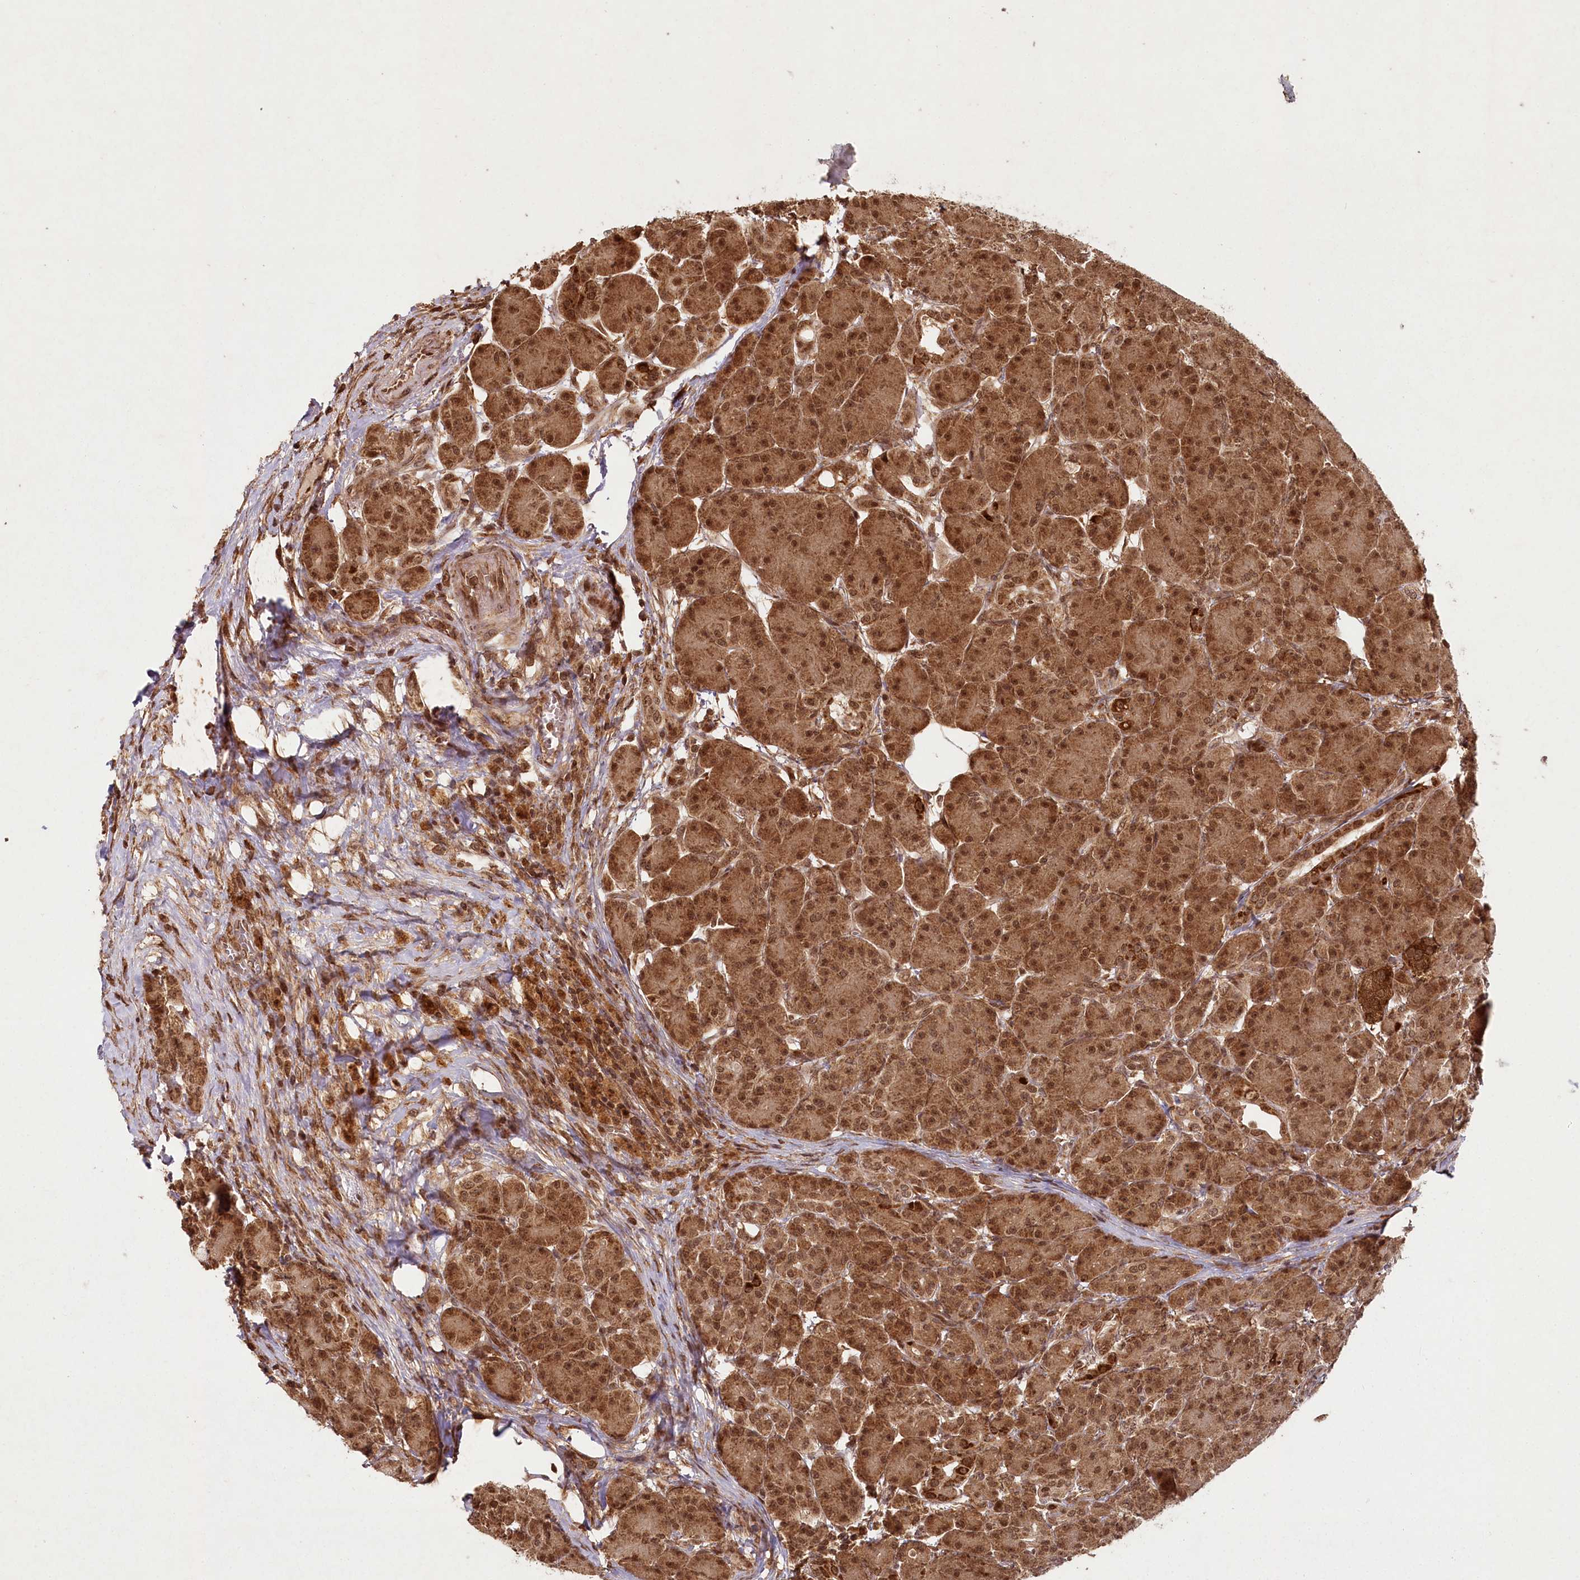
{"staining": {"intensity": "strong", "quantity": ">75%", "location": "cytoplasmic/membranous,nuclear"}, "tissue": "pancreas", "cell_type": "Exocrine glandular cells", "image_type": "normal", "snomed": [{"axis": "morphology", "description": "Normal tissue, NOS"}, {"axis": "topography", "description": "Pancreas"}], "caption": "An image showing strong cytoplasmic/membranous,nuclear positivity in about >75% of exocrine glandular cells in unremarkable pancreas, as visualized by brown immunohistochemical staining.", "gene": "MICU1", "patient": {"sex": "male", "age": 63}}